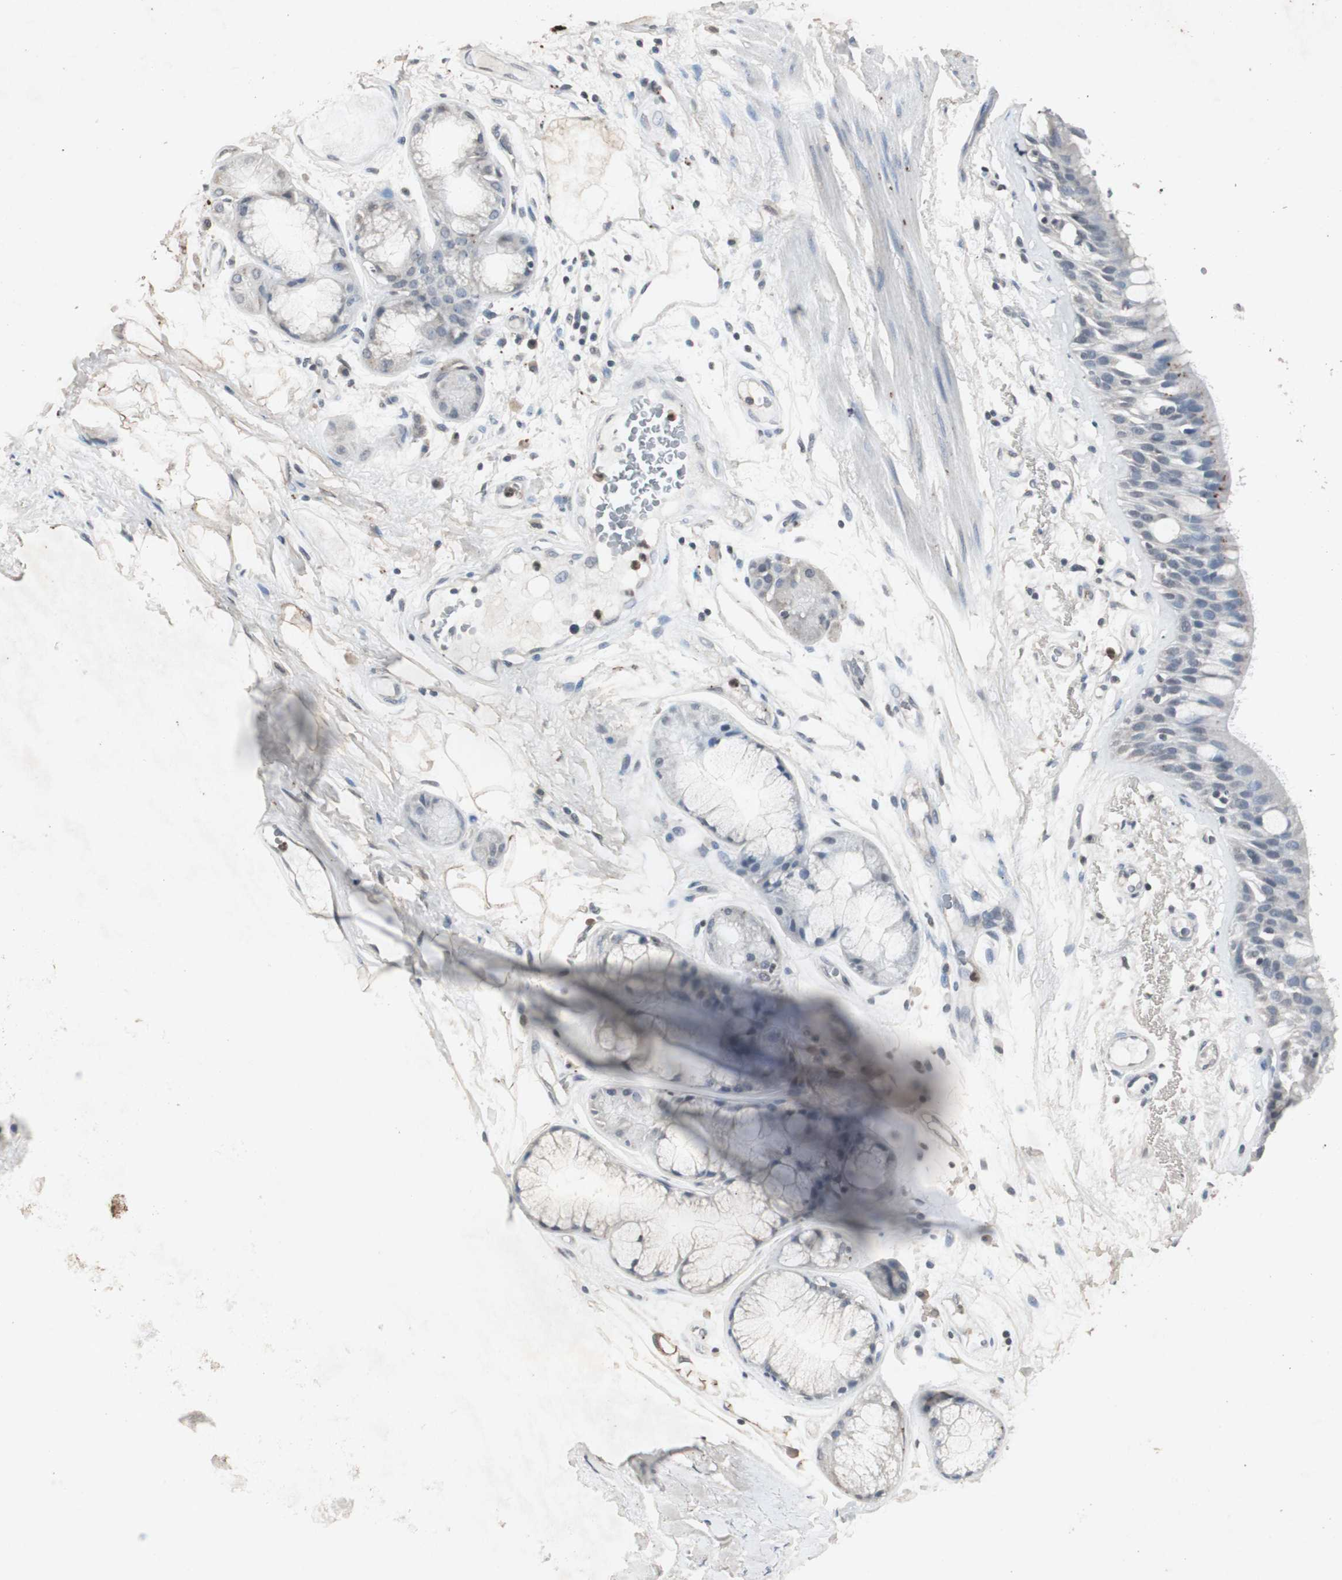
{"staining": {"intensity": "negative", "quantity": "none", "location": "none"}, "tissue": "bronchus", "cell_type": "Respiratory epithelial cells", "image_type": "normal", "snomed": [{"axis": "morphology", "description": "Normal tissue, NOS"}, {"axis": "topography", "description": "Bronchus"}], "caption": "This is an IHC image of normal bronchus. There is no positivity in respiratory epithelial cells.", "gene": "ADNP2", "patient": {"sex": "male", "age": 66}}